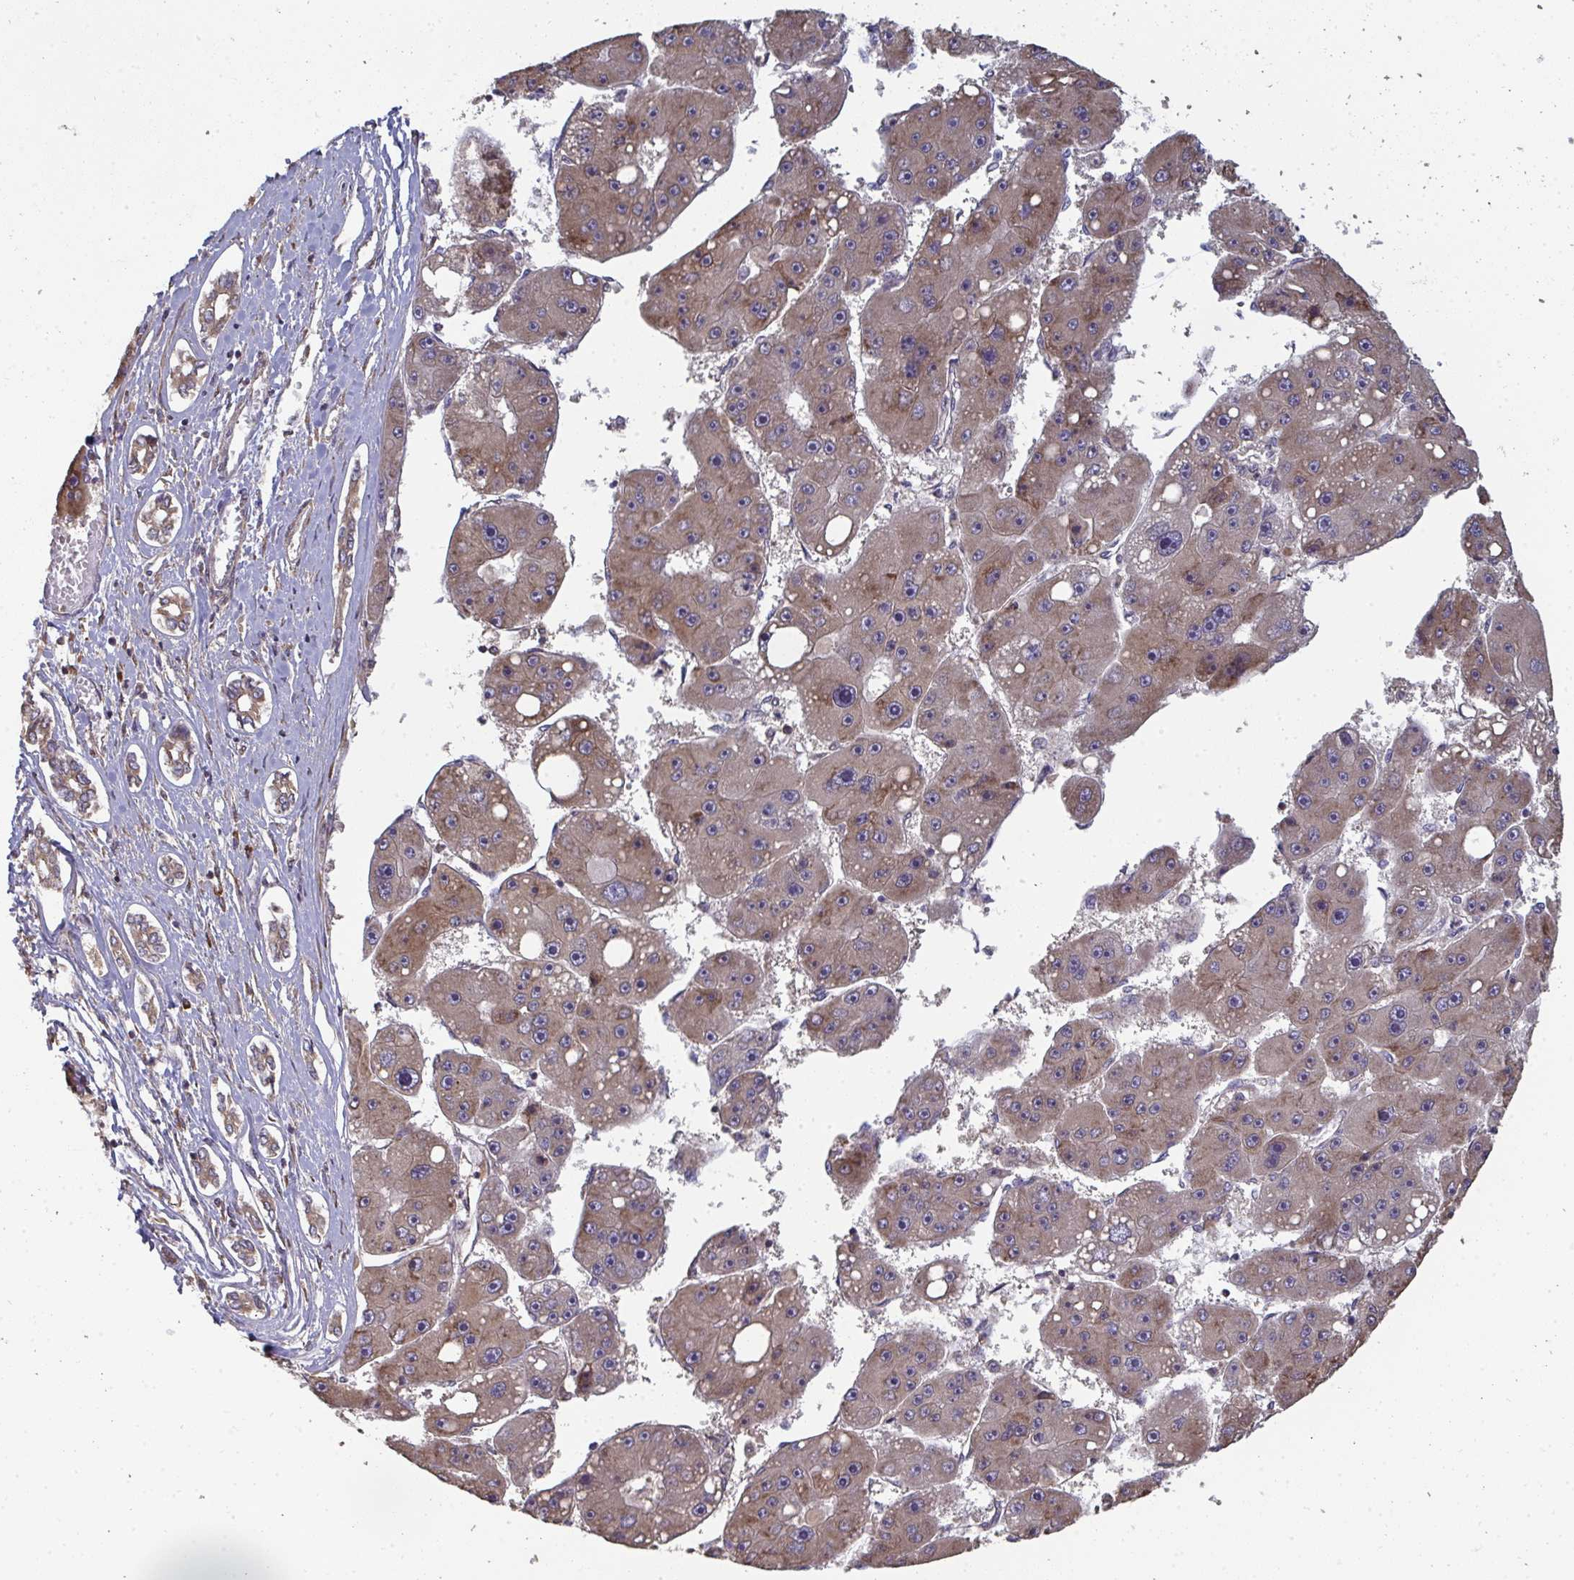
{"staining": {"intensity": "moderate", "quantity": ">75%", "location": "cytoplasmic/membranous"}, "tissue": "liver cancer", "cell_type": "Tumor cells", "image_type": "cancer", "snomed": [{"axis": "morphology", "description": "Carcinoma, Hepatocellular, NOS"}, {"axis": "topography", "description": "Liver"}], "caption": "Moderate cytoplasmic/membranous staining for a protein is appreciated in about >75% of tumor cells of liver cancer (hepatocellular carcinoma) using immunohistochemistry (IHC).", "gene": "ZFYVE28", "patient": {"sex": "female", "age": 61}}